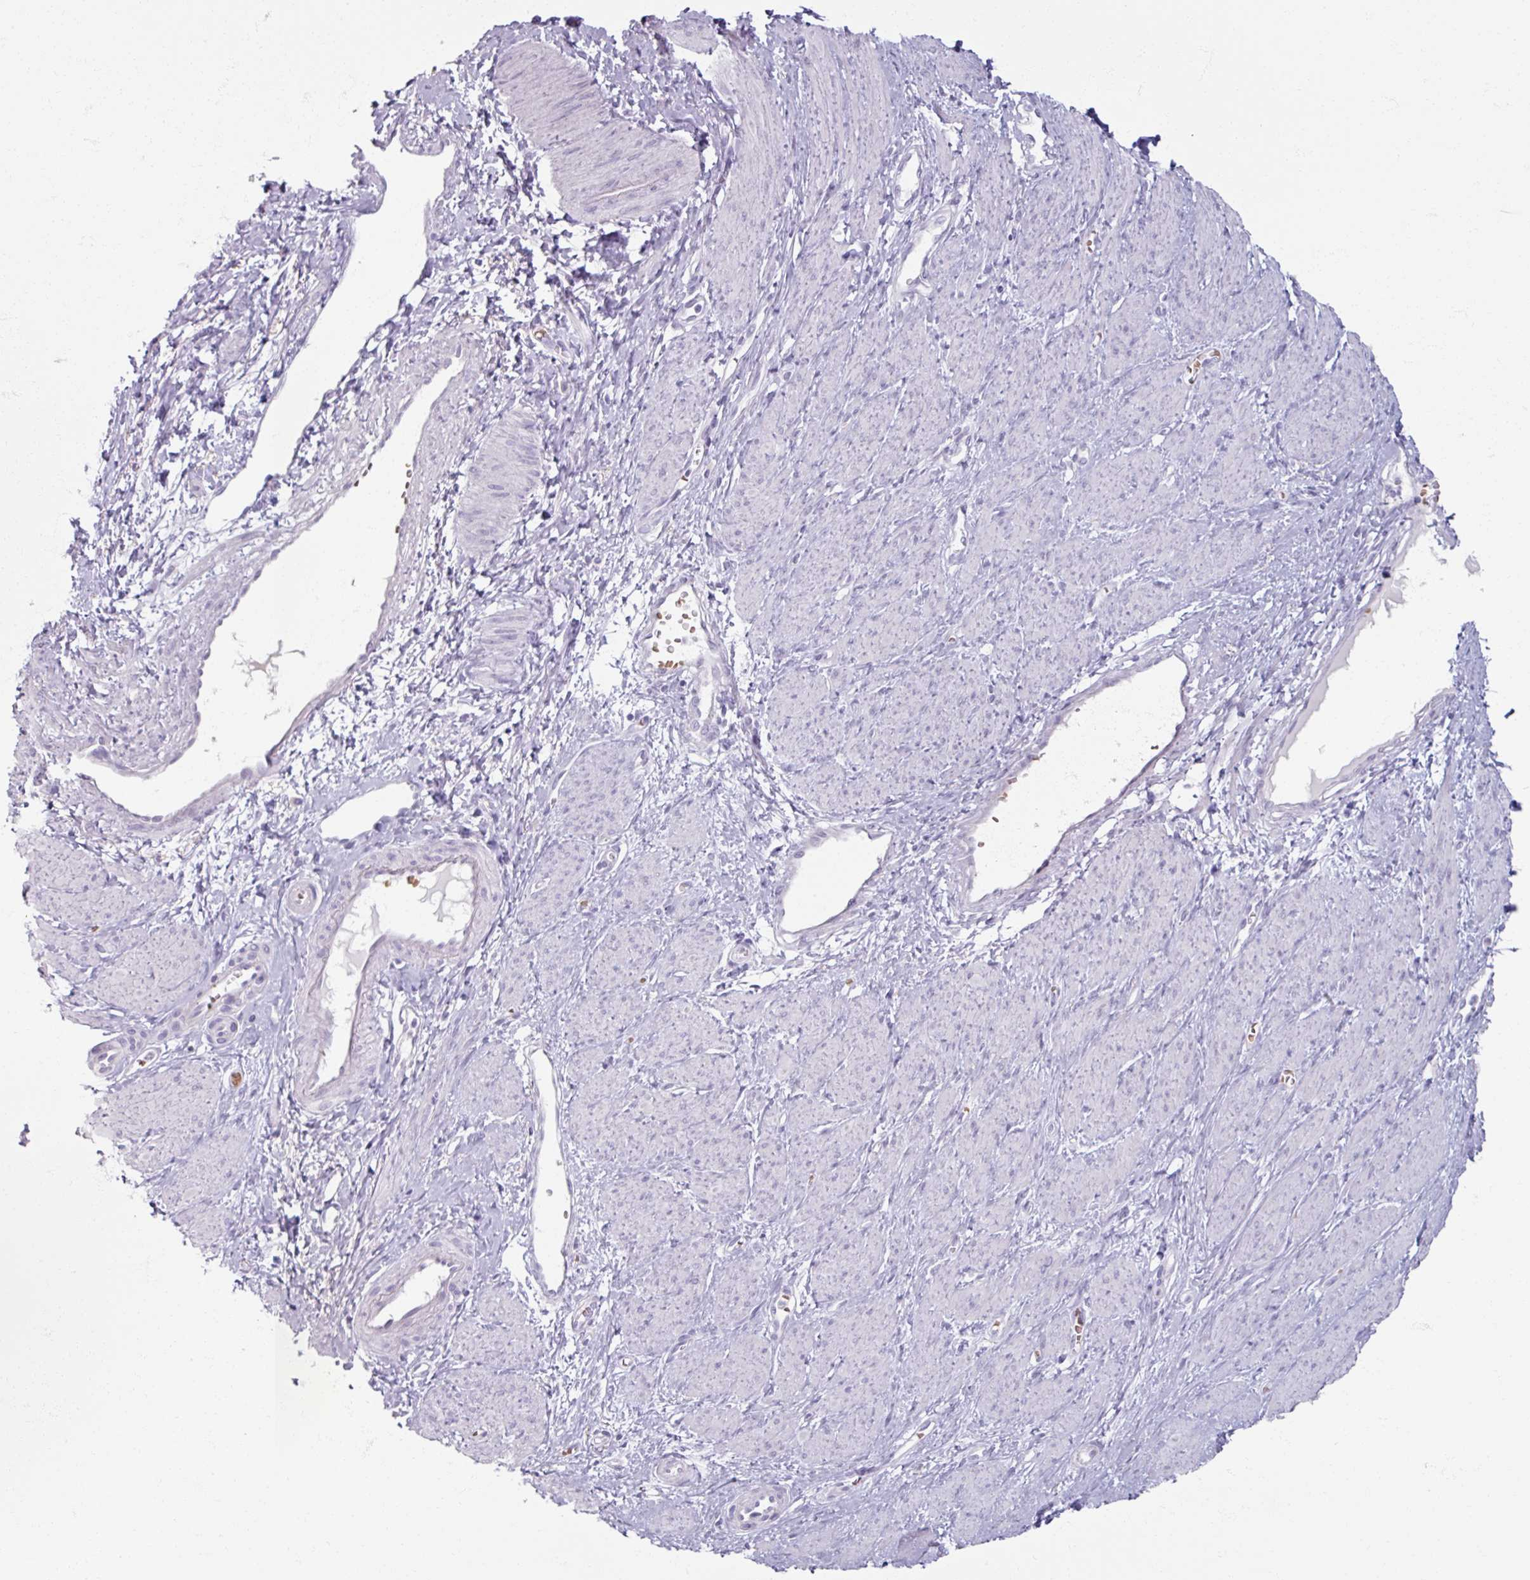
{"staining": {"intensity": "negative", "quantity": "none", "location": "none"}, "tissue": "smooth muscle", "cell_type": "Smooth muscle cells", "image_type": "normal", "snomed": [{"axis": "morphology", "description": "Normal tissue, NOS"}, {"axis": "topography", "description": "Smooth muscle"}, {"axis": "topography", "description": "Uterus"}], "caption": "Immunohistochemistry photomicrograph of unremarkable smooth muscle stained for a protein (brown), which demonstrates no staining in smooth muscle cells. (DAB IHC, high magnification).", "gene": "TG", "patient": {"sex": "female", "age": 39}}